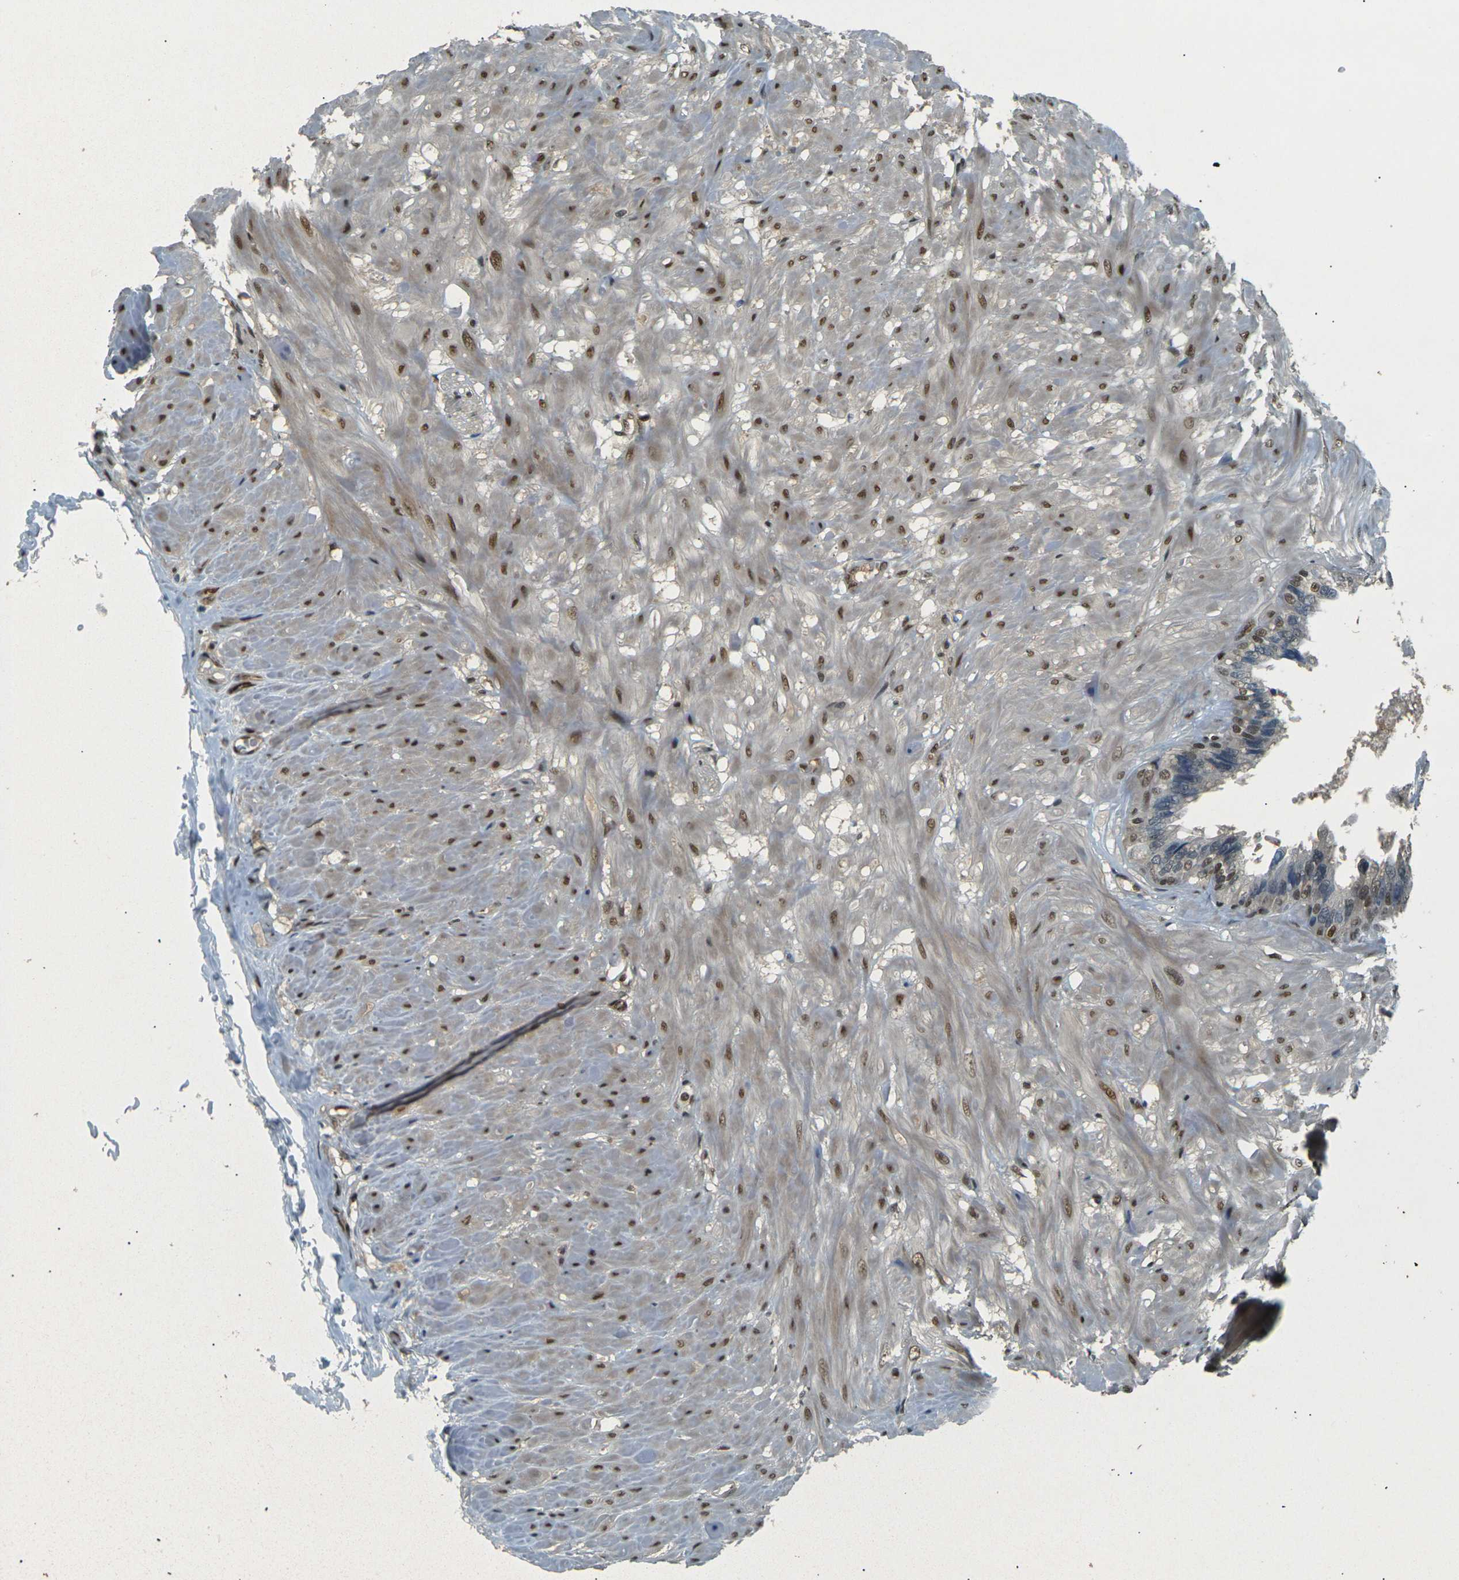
{"staining": {"intensity": "moderate", "quantity": "25%-75%", "location": "nuclear"}, "tissue": "seminal vesicle", "cell_type": "Glandular cells", "image_type": "normal", "snomed": [{"axis": "morphology", "description": "Normal tissue, NOS"}, {"axis": "topography", "description": "Seminal veicle"}], "caption": "Immunohistochemical staining of unremarkable human seminal vesicle shows medium levels of moderate nuclear staining in about 25%-75% of glandular cells.", "gene": "NHEJ1", "patient": {"sex": "male", "age": 46}}